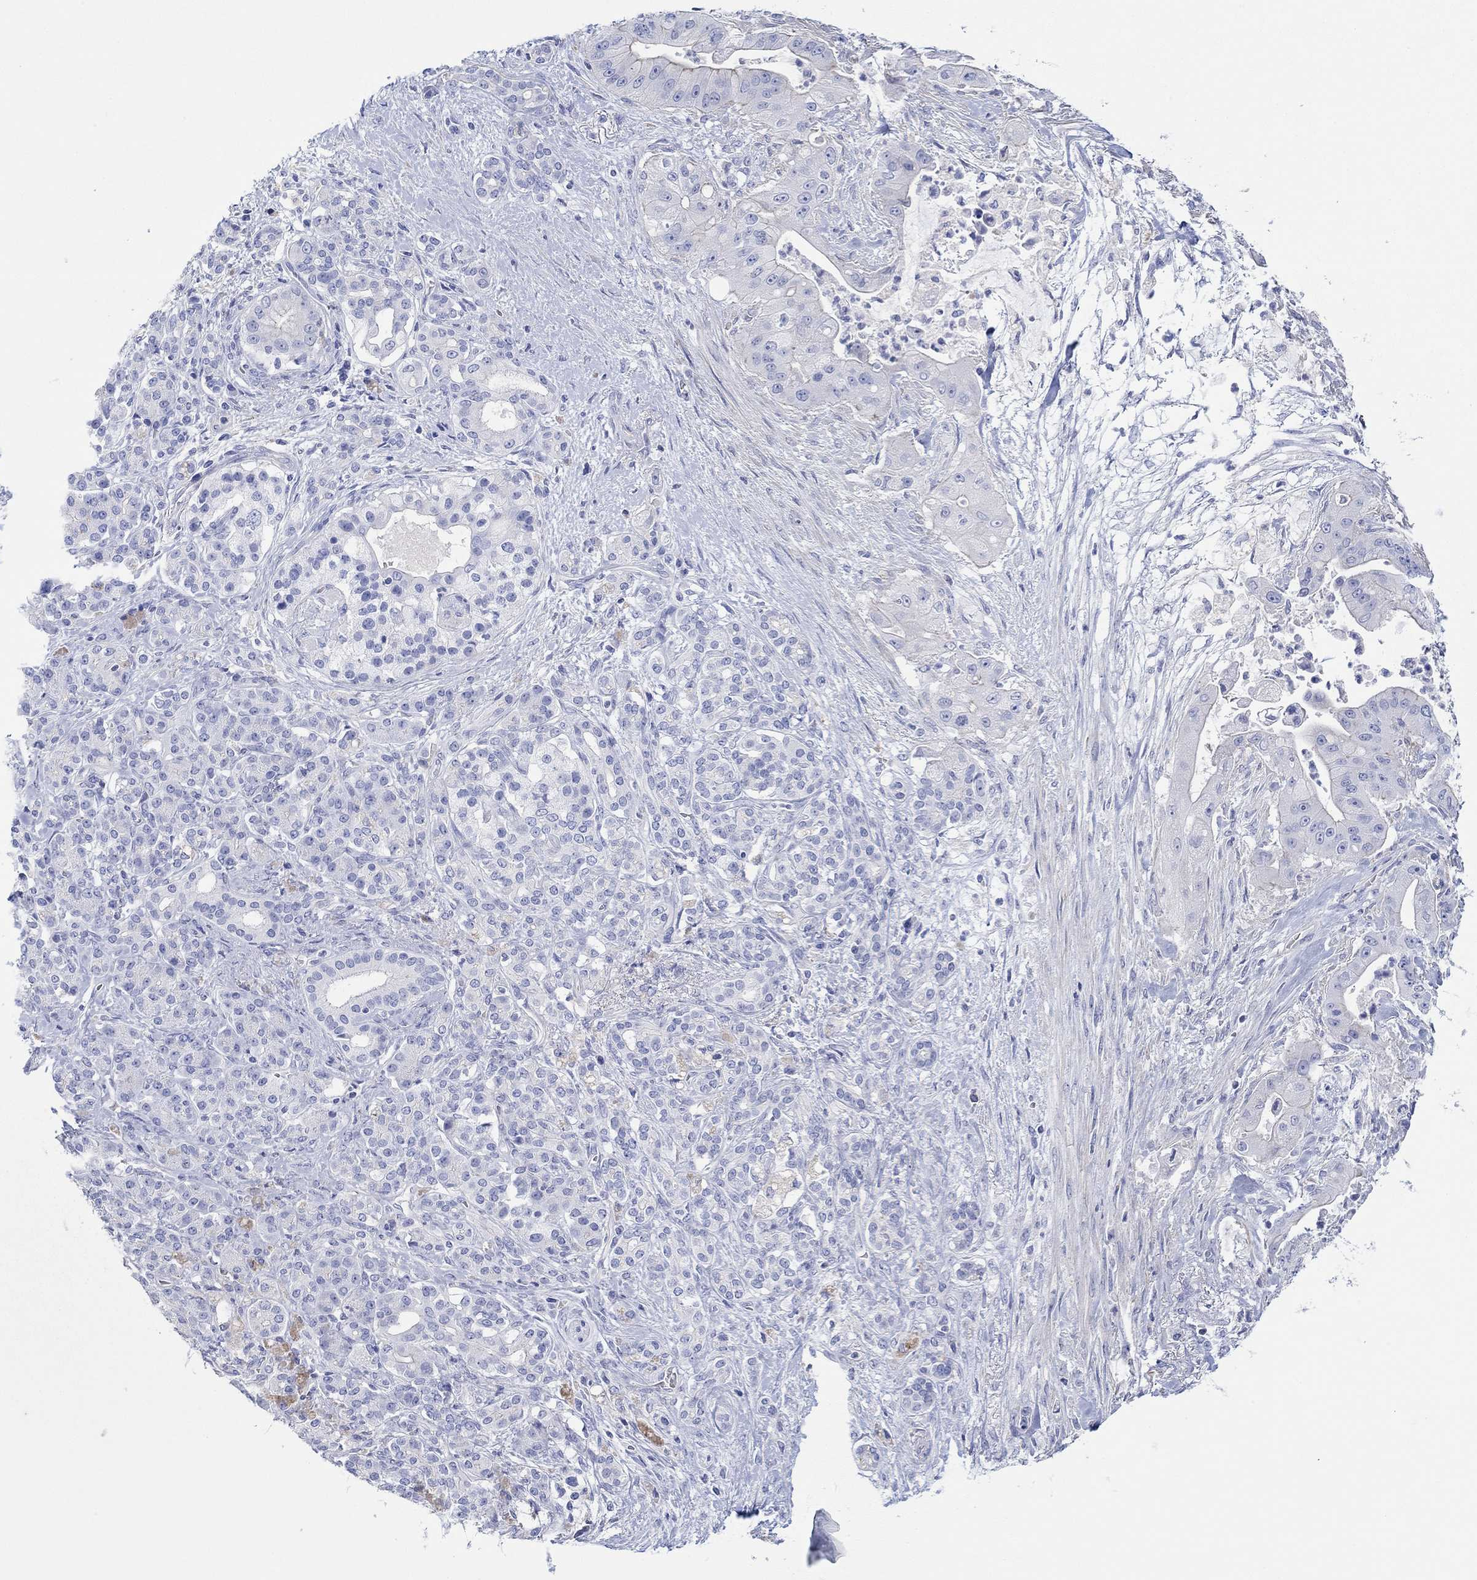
{"staining": {"intensity": "negative", "quantity": "none", "location": "none"}, "tissue": "pancreatic cancer", "cell_type": "Tumor cells", "image_type": "cancer", "snomed": [{"axis": "morphology", "description": "Normal tissue, NOS"}, {"axis": "morphology", "description": "Inflammation, NOS"}, {"axis": "morphology", "description": "Adenocarcinoma, NOS"}, {"axis": "topography", "description": "Pancreas"}], "caption": "High magnification brightfield microscopy of pancreatic cancer stained with DAB (brown) and counterstained with hematoxylin (blue): tumor cells show no significant positivity.", "gene": "PPIL6", "patient": {"sex": "male", "age": 57}}